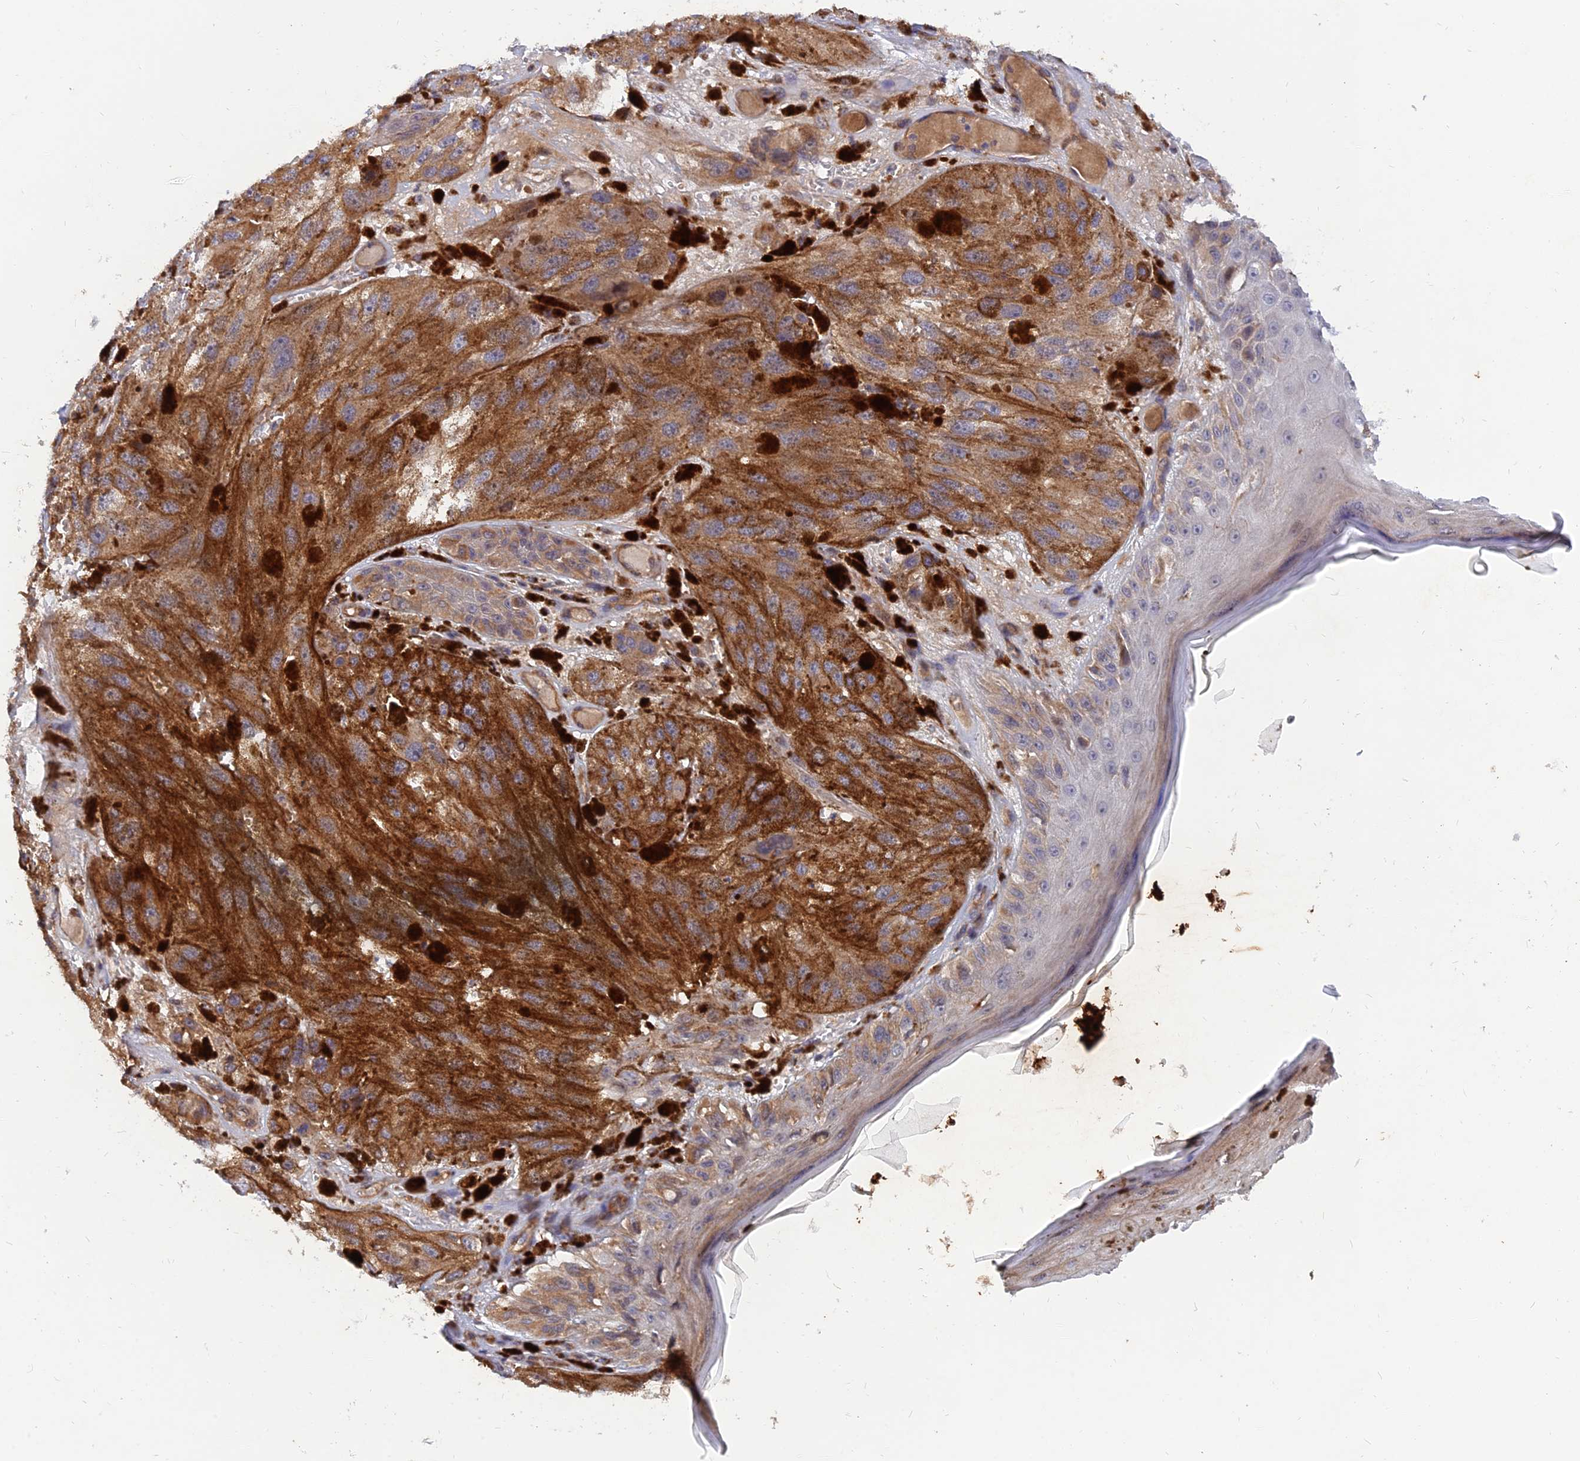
{"staining": {"intensity": "moderate", "quantity": ">75%", "location": "cytoplasmic/membranous"}, "tissue": "melanoma", "cell_type": "Tumor cells", "image_type": "cancer", "snomed": [{"axis": "morphology", "description": "Malignant melanoma, NOS"}, {"axis": "topography", "description": "Skin"}], "caption": "A high-resolution histopathology image shows IHC staining of malignant melanoma, which displays moderate cytoplasmic/membranous staining in approximately >75% of tumor cells.", "gene": "WDR41", "patient": {"sex": "male", "age": 88}}